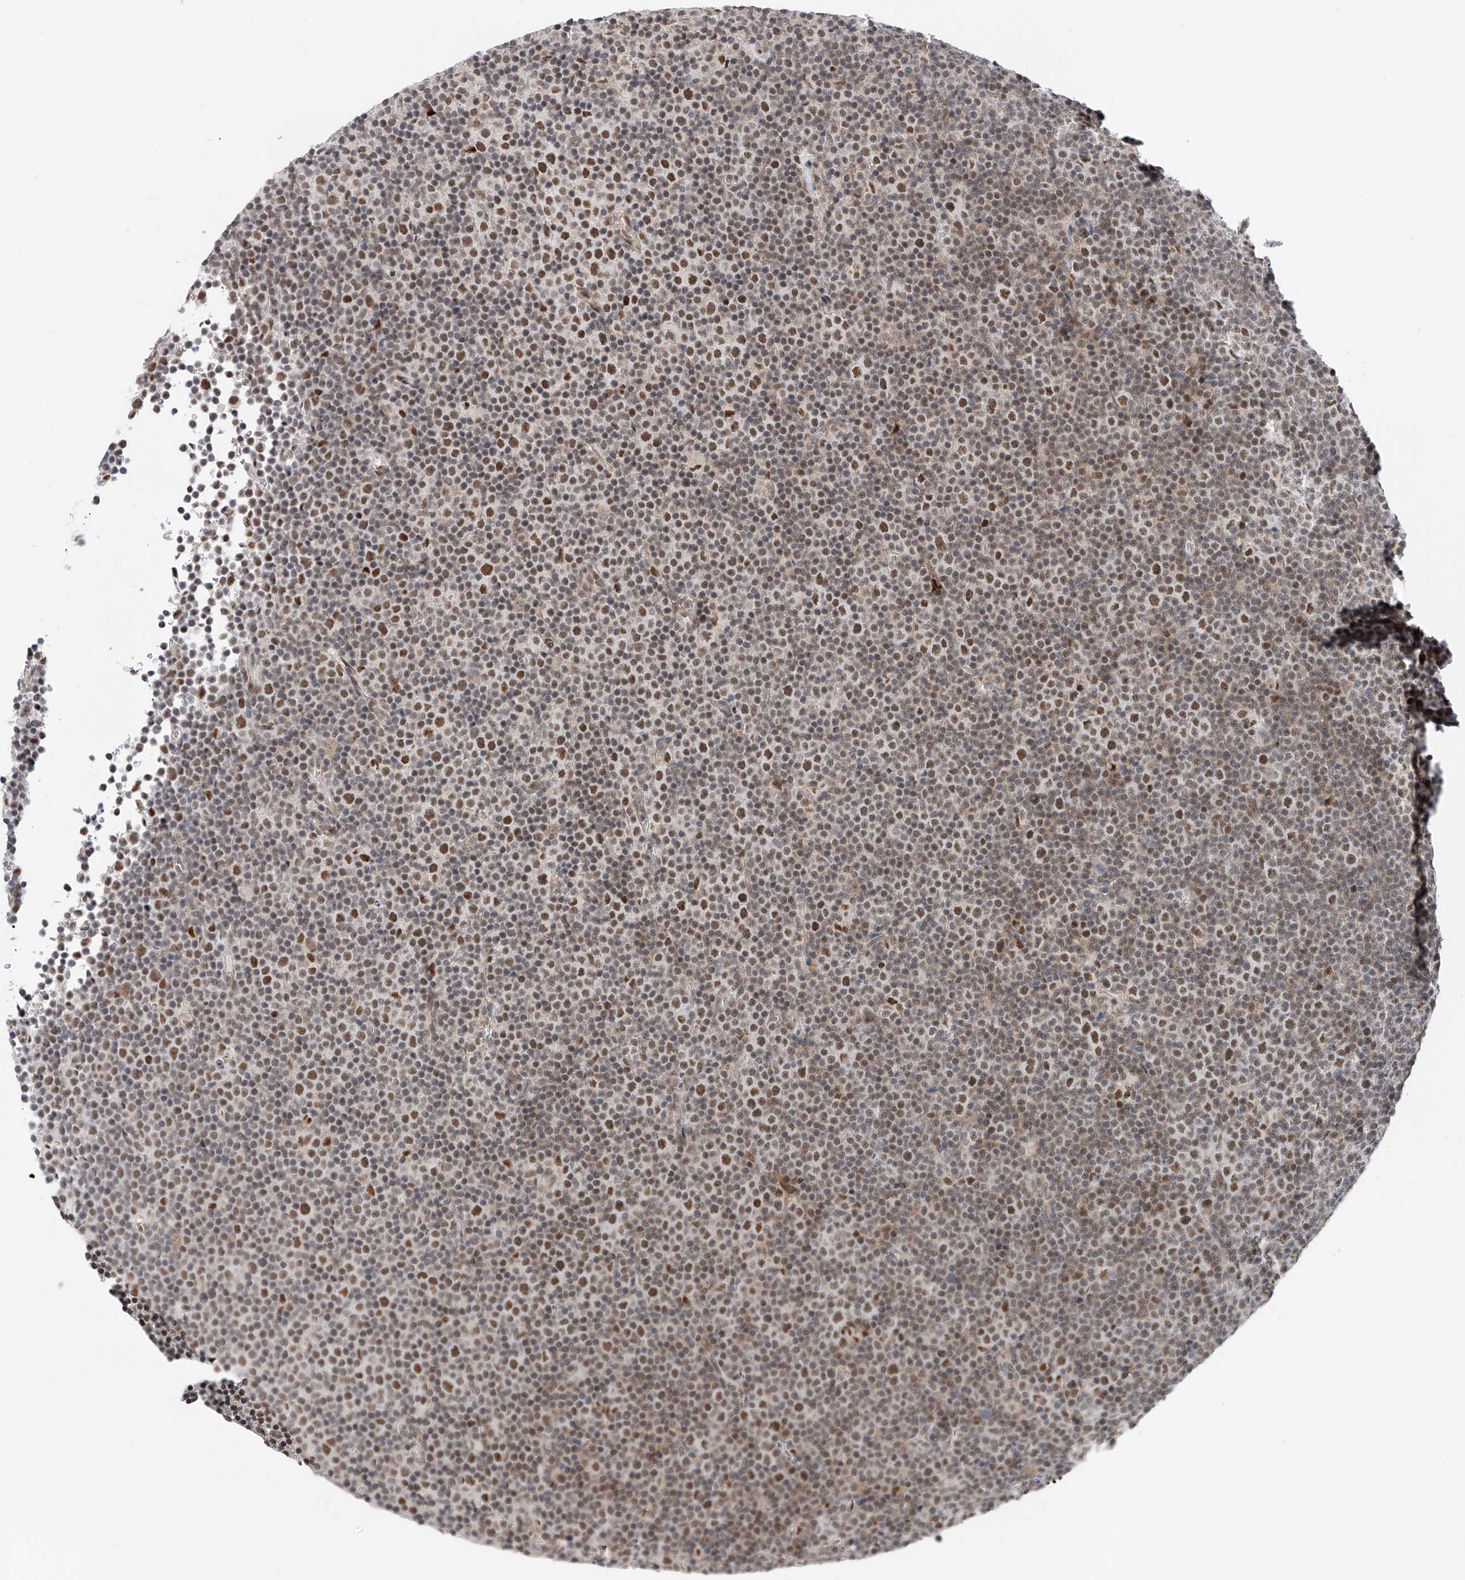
{"staining": {"intensity": "moderate", "quantity": ">75%", "location": "nuclear"}, "tissue": "lymphoma", "cell_type": "Tumor cells", "image_type": "cancer", "snomed": [{"axis": "morphology", "description": "Malignant lymphoma, non-Hodgkin's type, Low grade"}, {"axis": "topography", "description": "Lymph node"}], "caption": "Immunohistochemical staining of low-grade malignant lymphoma, non-Hodgkin's type displays medium levels of moderate nuclear positivity in about >75% of tumor cells. Nuclei are stained in blue.", "gene": "SNRNP200", "patient": {"sex": "female", "age": 67}}